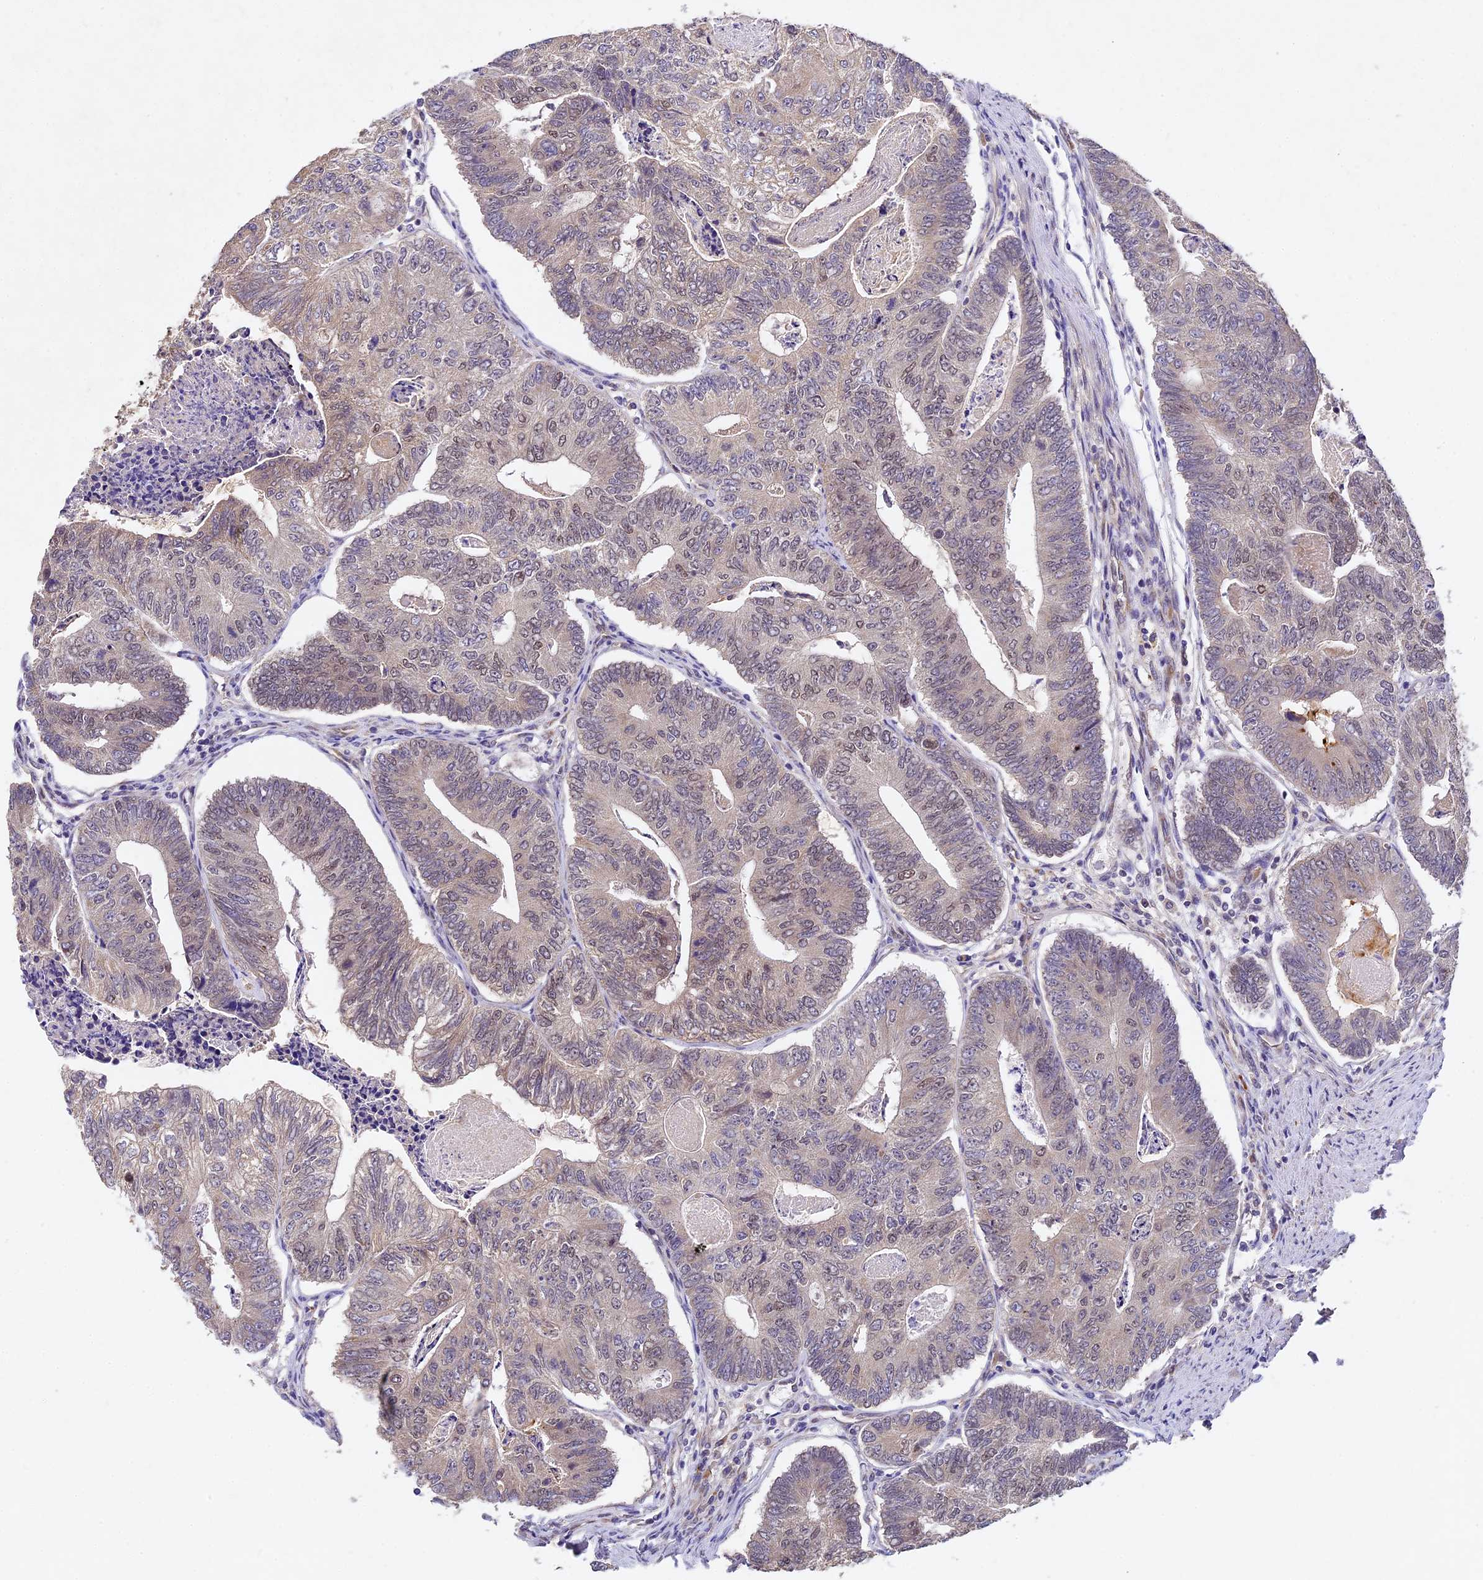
{"staining": {"intensity": "weak", "quantity": "<25%", "location": "nuclear"}, "tissue": "colorectal cancer", "cell_type": "Tumor cells", "image_type": "cancer", "snomed": [{"axis": "morphology", "description": "Adenocarcinoma, NOS"}, {"axis": "topography", "description": "Colon"}], "caption": "Tumor cells show no significant protein staining in adenocarcinoma (colorectal).", "gene": "TMEM39B", "patient": {"sex": "female", "age": 67}}